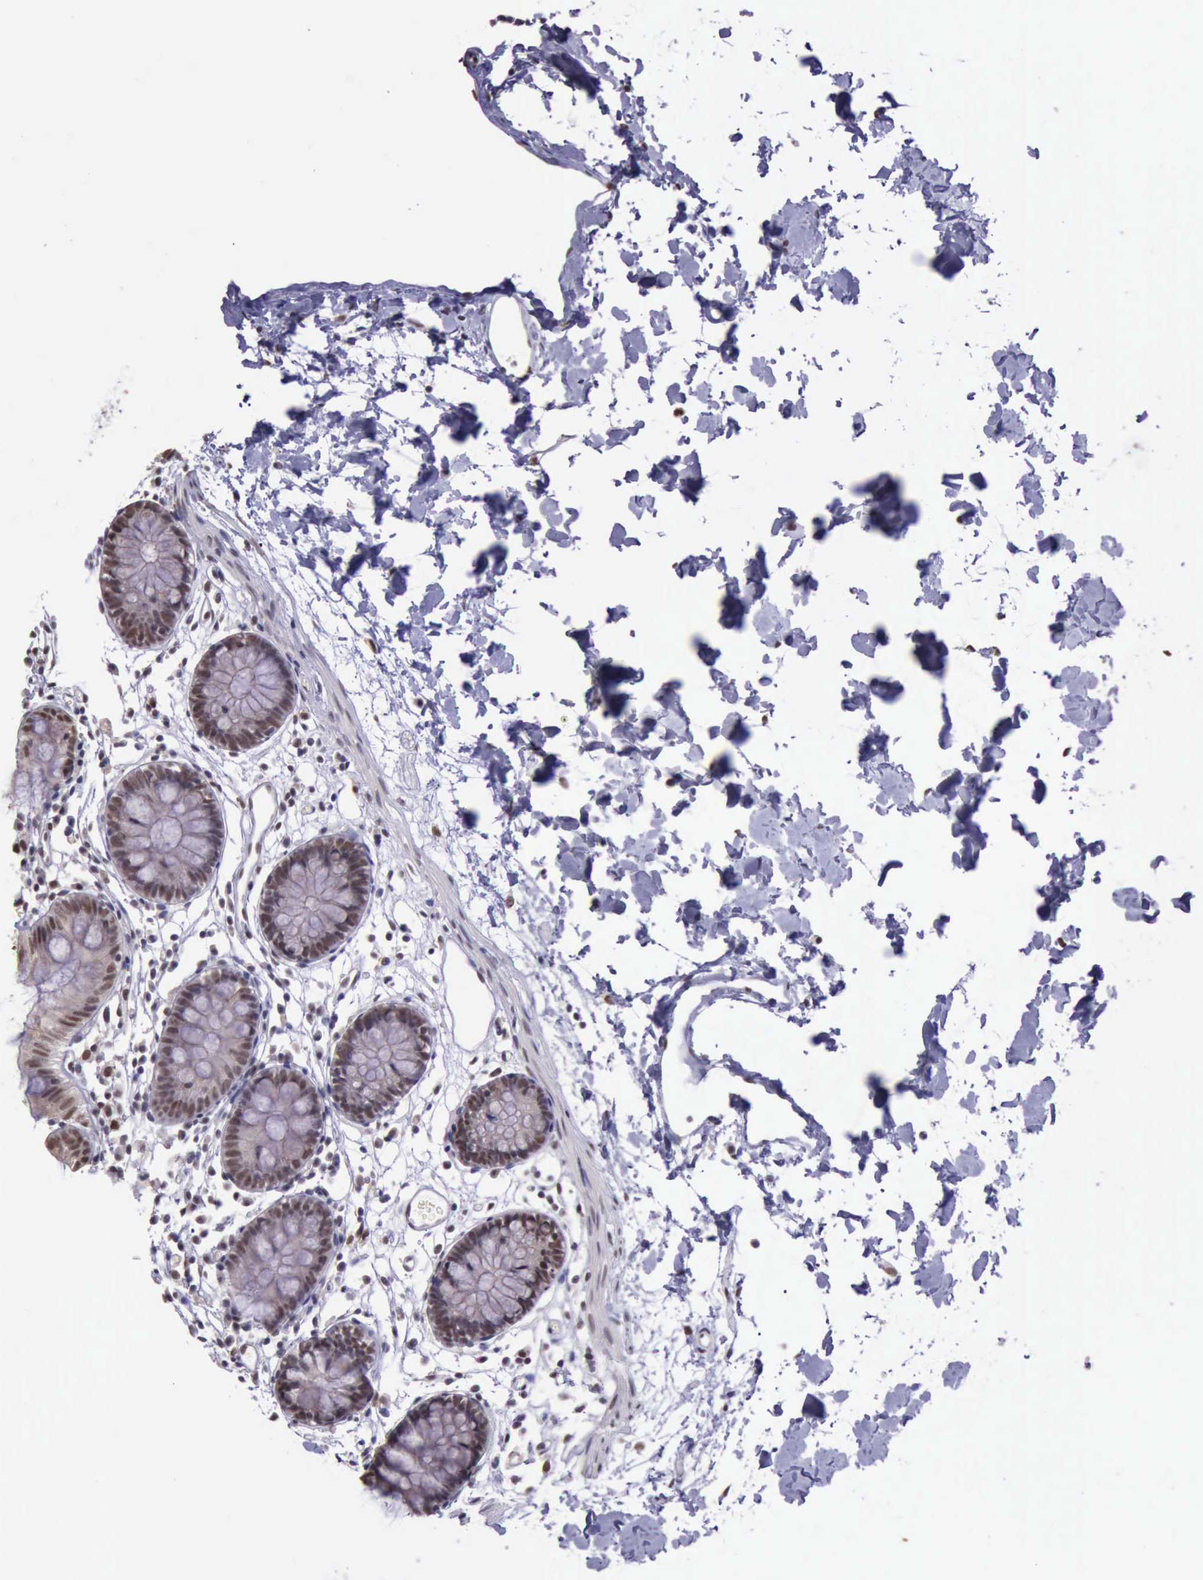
{"staining": {"intensity": "moderate", "quantity": ">75%", "location": "nuclear"}, "tissue": "colon", "cell_type": "Endothelial cells", "image_type": "normal", "snomed": [{"axis": "morphology", "description": "Normal tissue, NOS"}, {"axis": "topography", "description": "Colon"}], "caption": "About >75% of endothelial cells in unremarkable human colon display moderate nuclear protein positivity as visualized by brown immunohistochemical staining.", "gene": "PRPF39", "patient": {"sex": "male", "age": 14}}